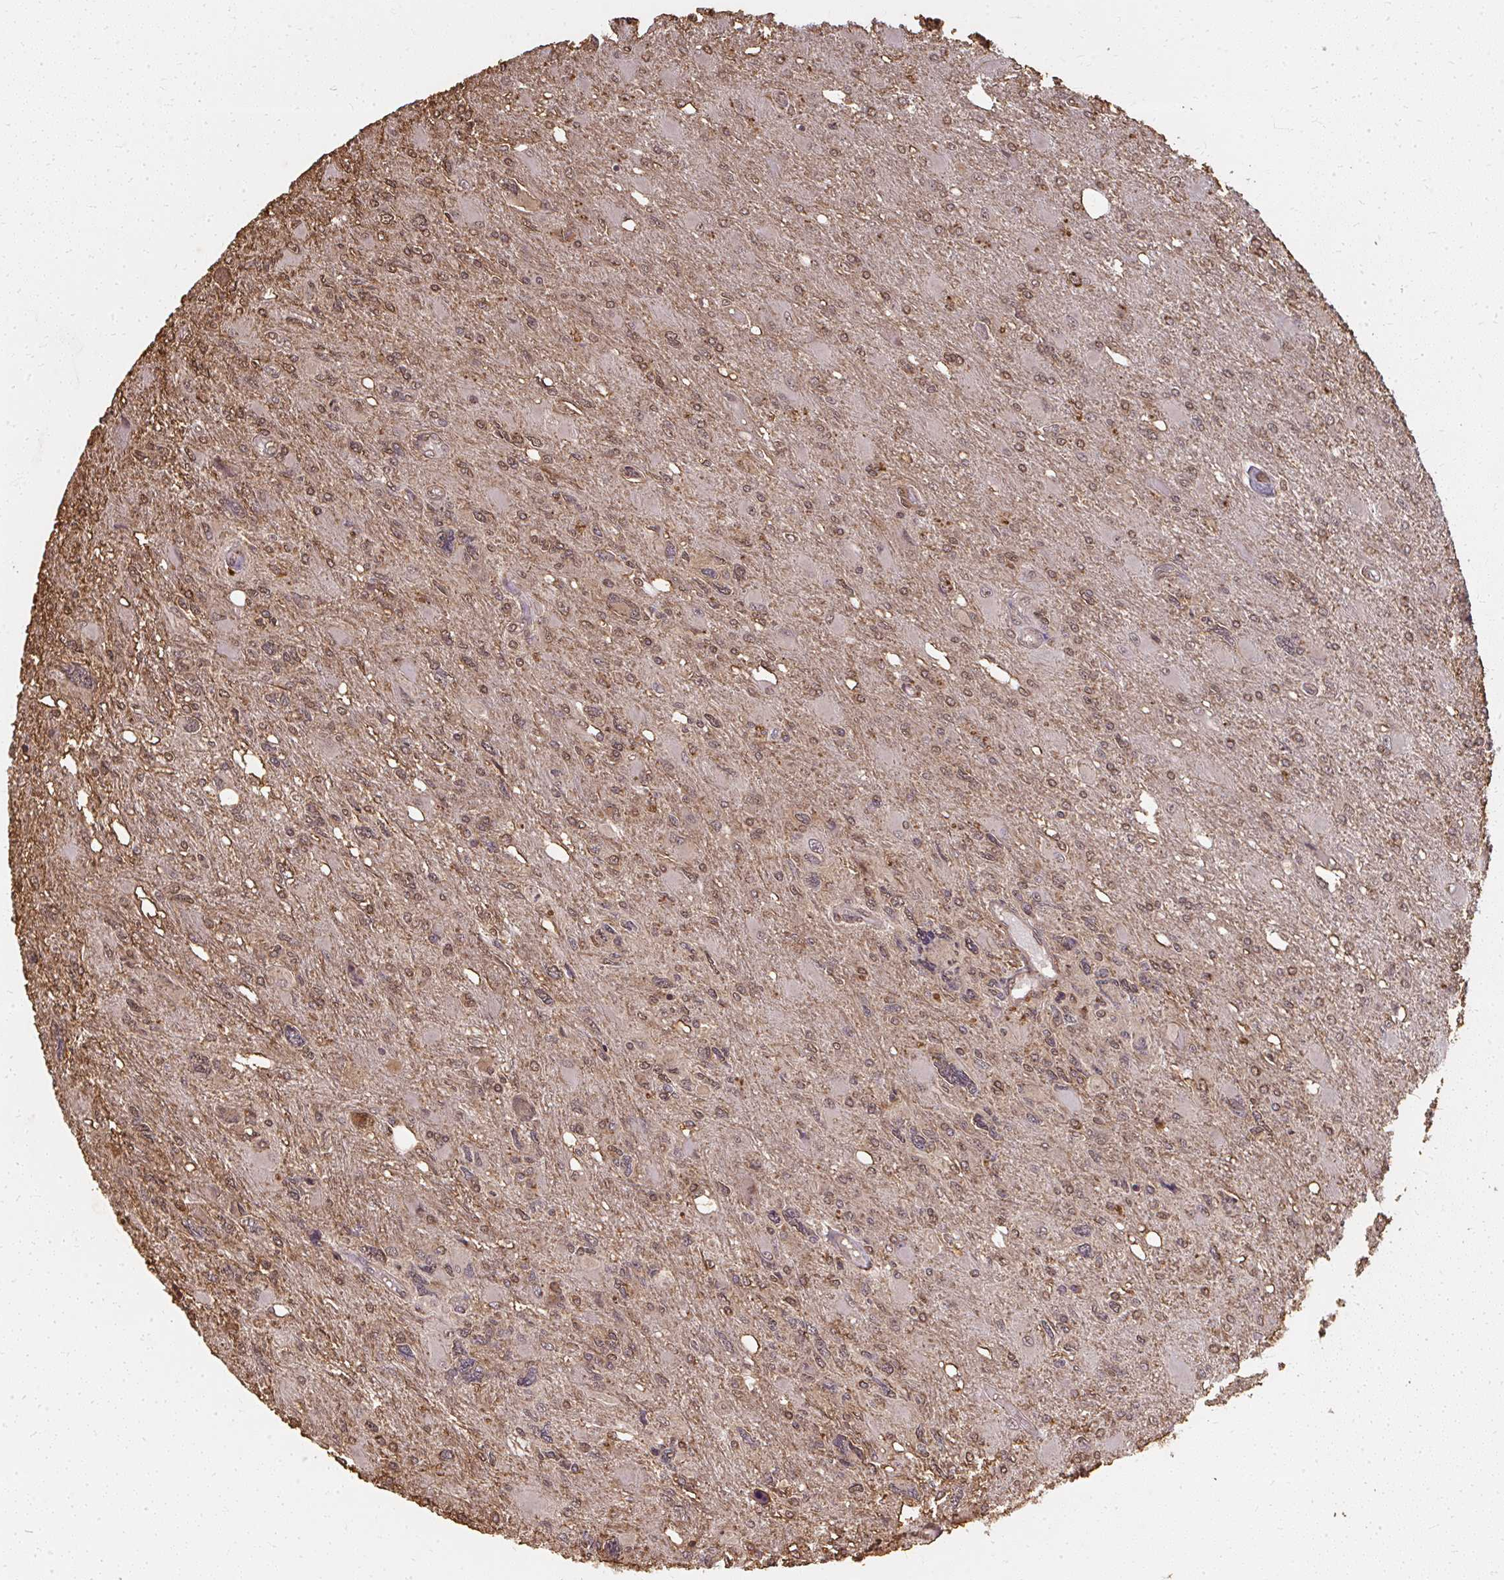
{"staining": {"intensity": "moderate", "quantity": "25%-75%", "location": "nuclear"}, "tissue": "glioma", "cell_type": "Tumor cells", "image_type": "cancer", "snomed": [{"axis": "morphology", "description": "Glioma, malignant, High grade"}, {"axis": "topography", "description": "Brain"}], "caption": "The histopathology image exhibits a brown stain indicating the presence of a protein in the nuclear of tumor cells in glioma.", "gene": "LARS2", "patient": {"sex": "male", "age": 67}}